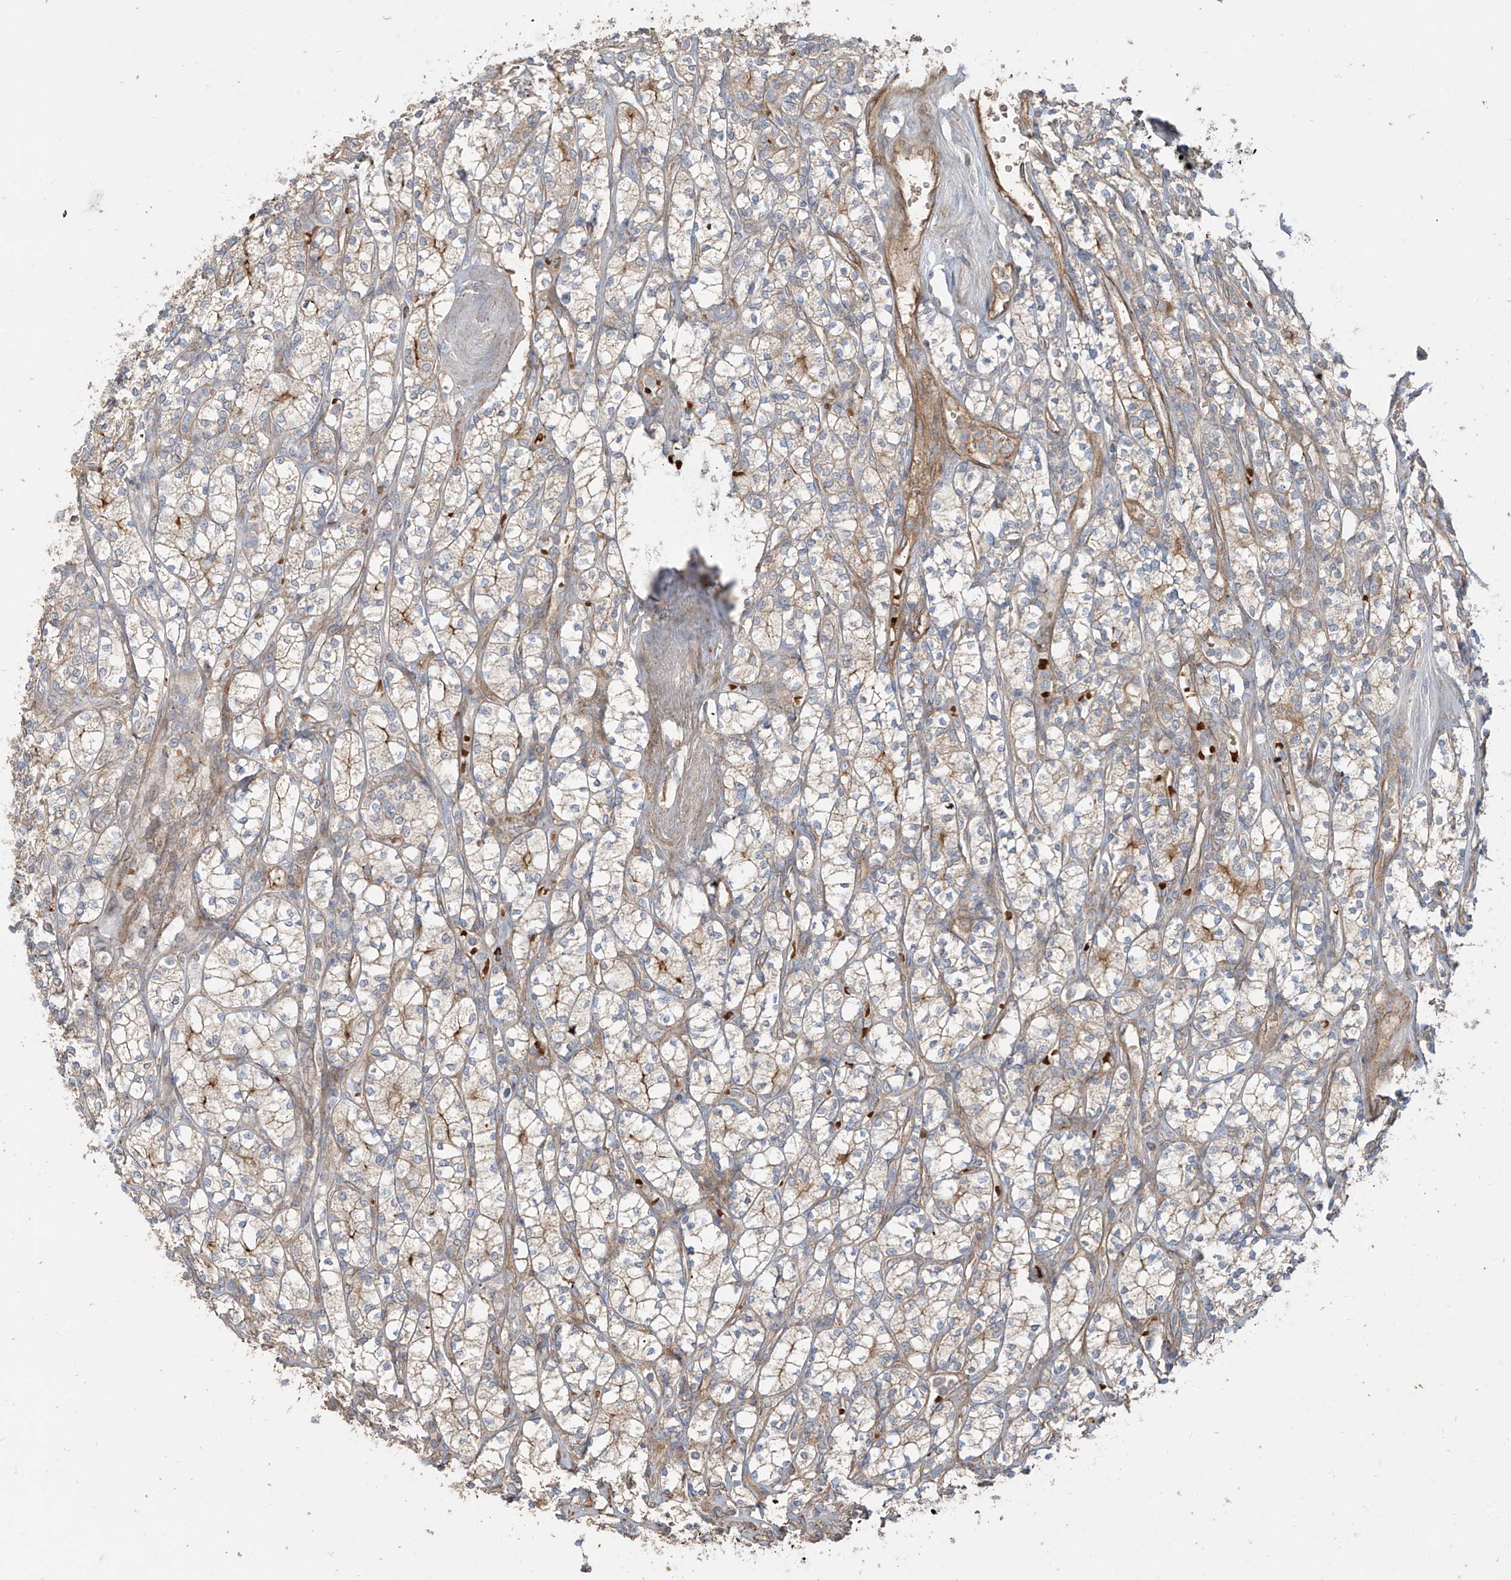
{"staining": {"intensity": "weak", "quantity": "25%-75%", "location": "cytoplasmic/membranous"}, "tissue": "renal cancer", "cell_type": "Tumor cells", "image_type": "cancer", "snomed": [{"axis": "morphology", "description": "Adenocarcinoma, NOS"}, {"axis": "topography", "description": "Kidney"}], "caption": "Immunohistochemical staining of human adenocarcinoma (renal) demonstrates low levels of weak cytoplasmic/membranous positivity in about 25%-75% of tumor cells.", "gene": "ABTB1", "patient": {"sex": "male", "age": 77}}